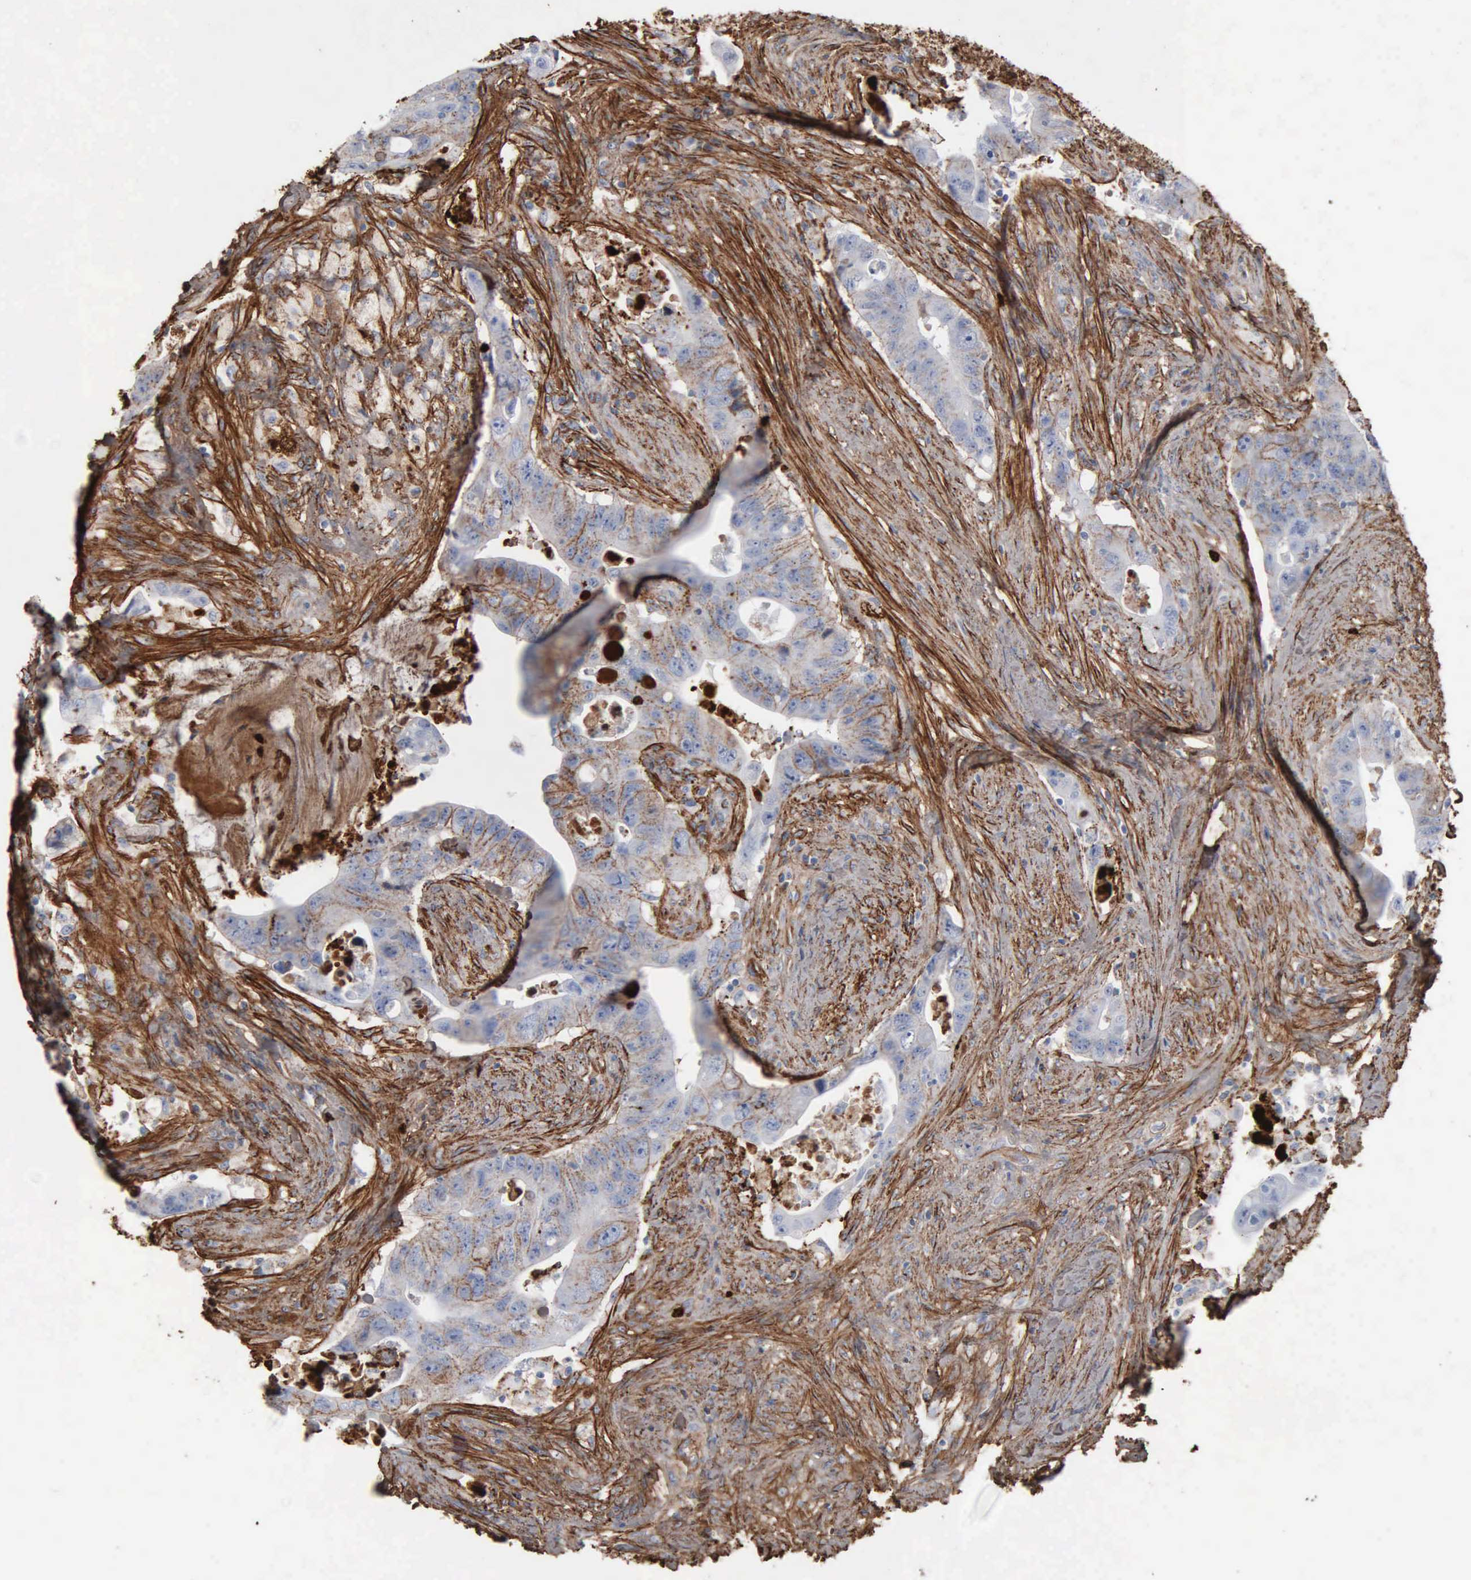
{"staining": {"intensity": "negative", "quantity": "none", "location": "none"}, "tissue": "colorectal cancer", "cell_type": "Tumor cells", "image_type": "cancer", "snomed": [{"axis": "morphology", "description": "Adenocarcinoma, NOS"}, {"axis": "topography", "description": "Rectum"}], "caption": "Immunohistochemical staining of human adenocarcinoma (colorectal) reveals no significant positivity in tumor cells.", "gene": "FN1", "patient": {"sex": "female", "age": 71}}